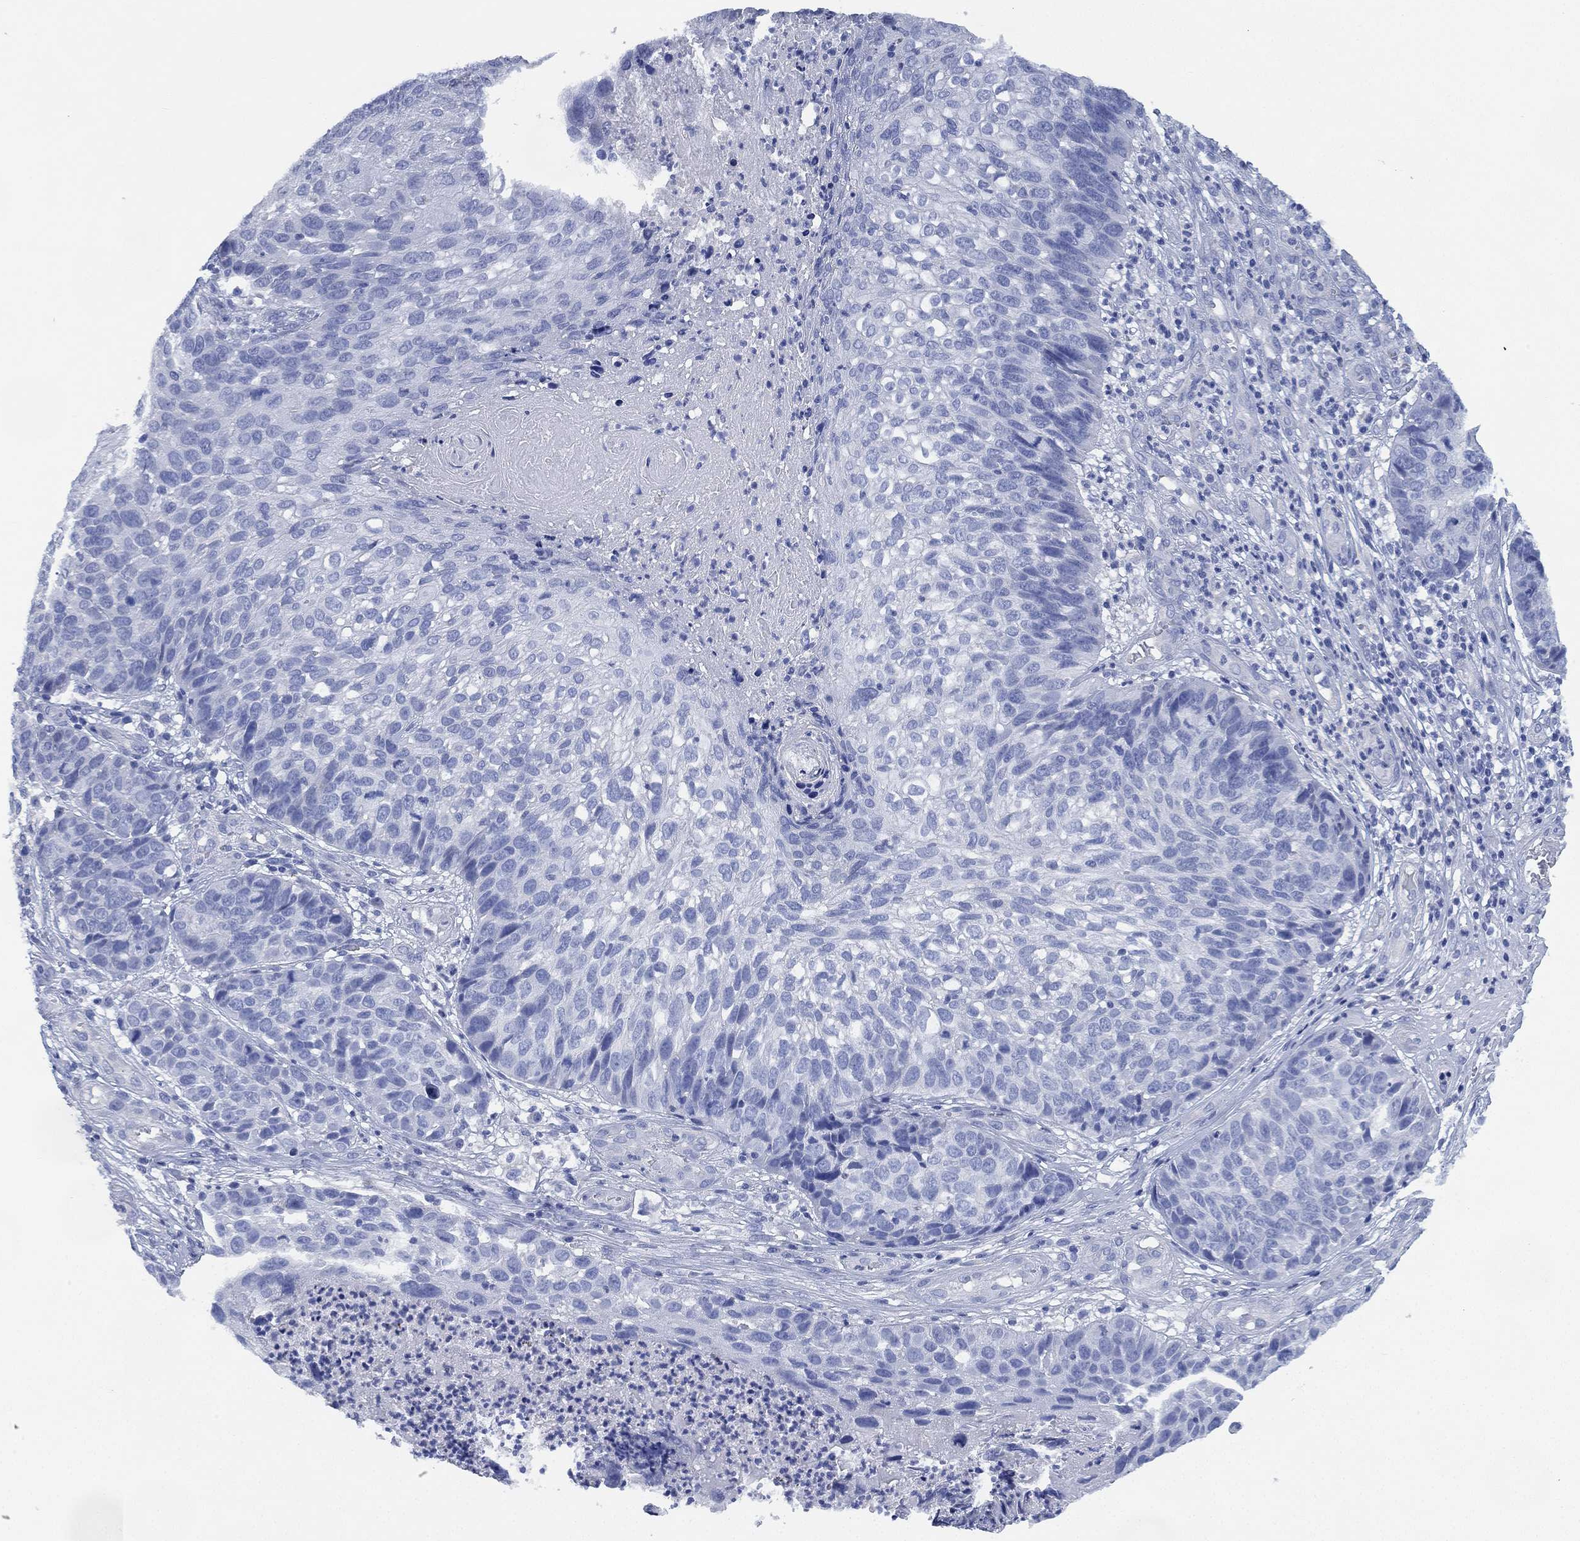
{"staining": {"intensity": "negative", "quantity": "none", "location": "none"}, "tissue": "skin cancer", "cell_type": "Tumor cells", "image_type": "cancer", "snomed": [{"axis": "morphology", "description": "Squamous cell carcinoma, NOS"}, {"axis": "topography", "description": "Skin"}], "caption": "Tumor cells show no significant expression in squamous cell carcinoma (skin).", "gene": "CCDC70", "patient": {"sex": "male", "age": 92}}